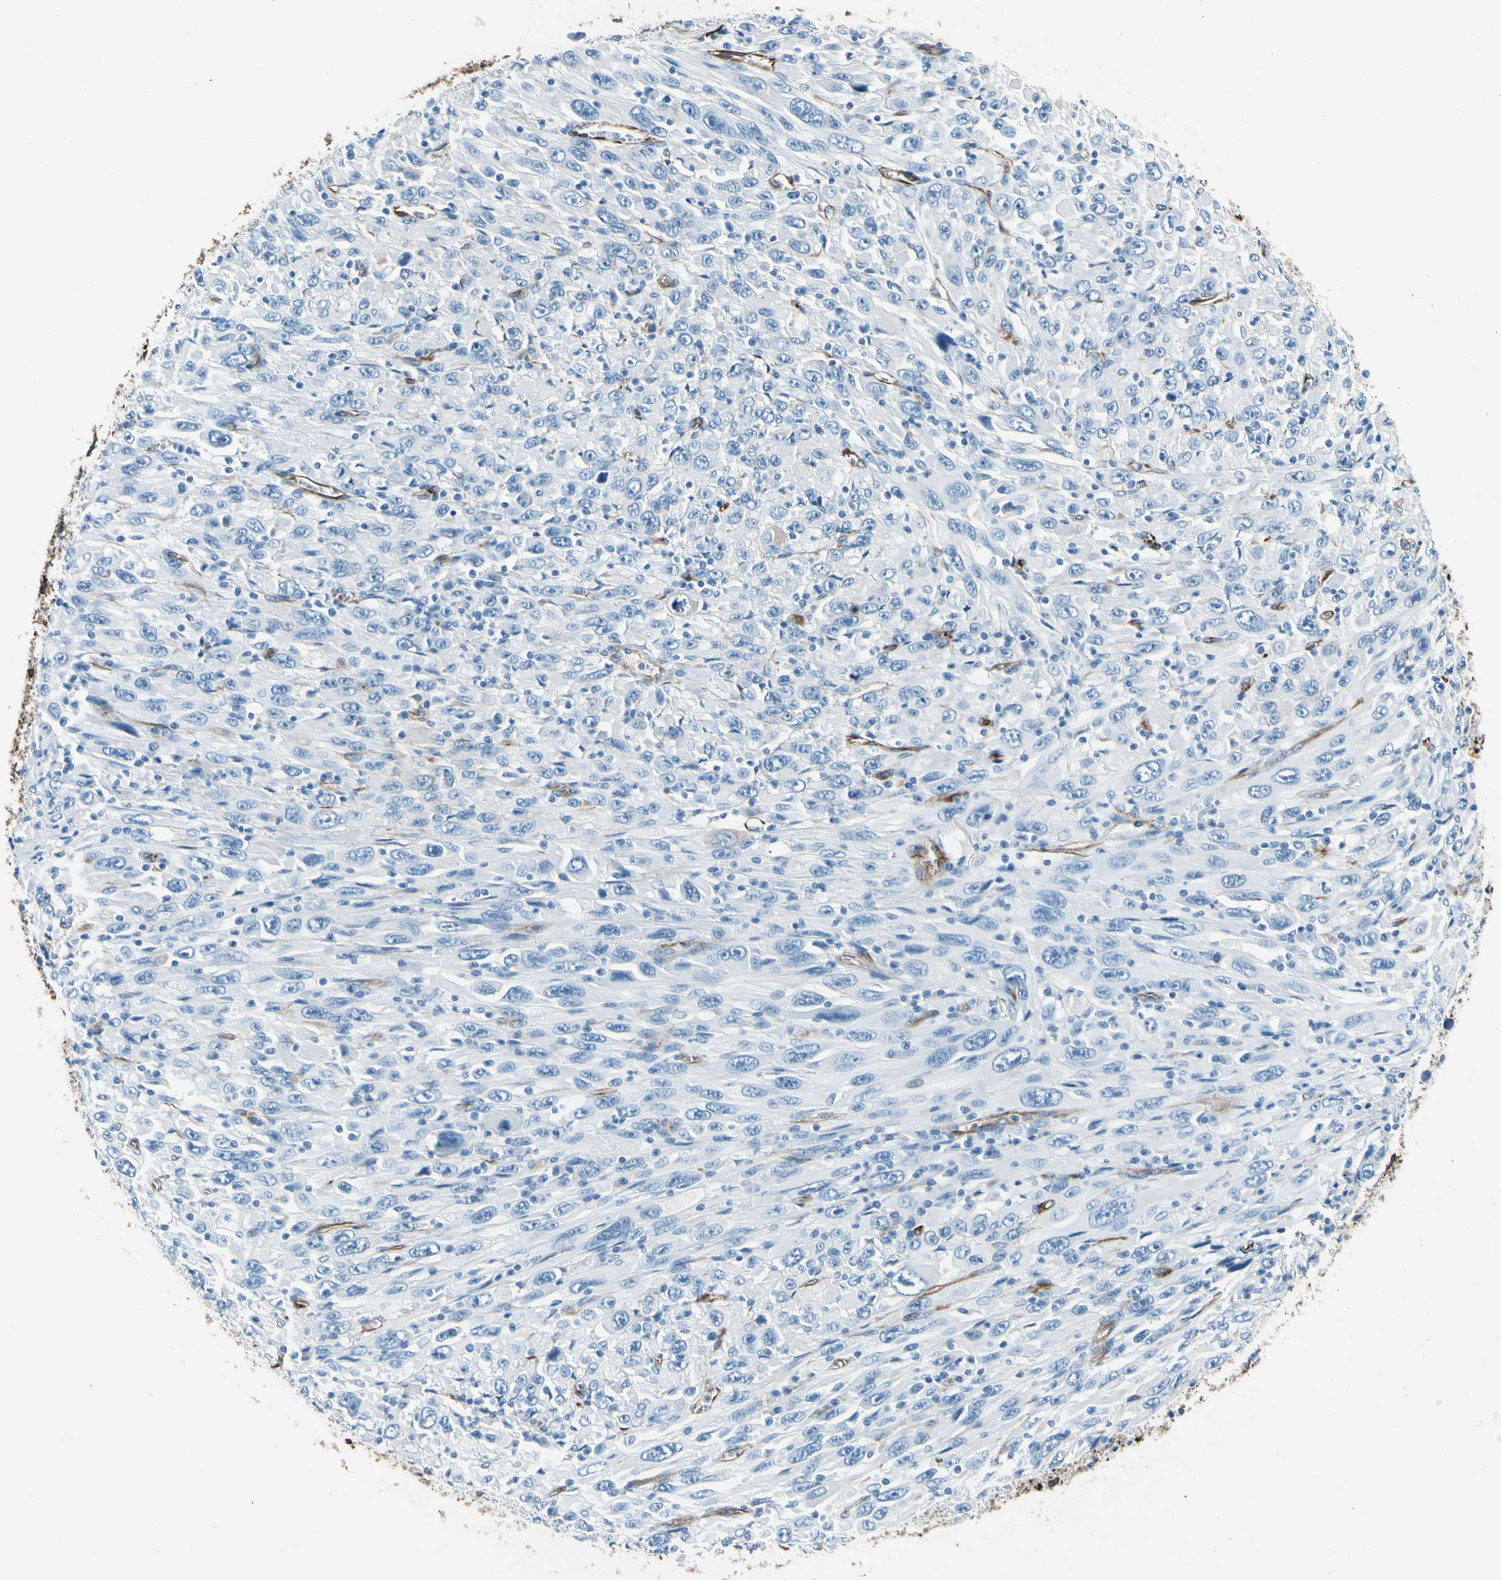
{"staining": {"intensity": "negative", "quantity": "none", "location": "none"}, "tissue": "melanoma", "cell_type": "Tumor cells", "image_type": "cancer", "snomed": [{"axis": "morphology", "description": "Malignant melanoma, Metastatic site"}, {"axis": "topography", "description": "Skin"}], "caption": "This is an IHC micrograph of malignant melanoma (metastatic site). There is no expression in tumor cells.", "gene": "PTH2R", "patient": {"sex": "female", "age": 56}}